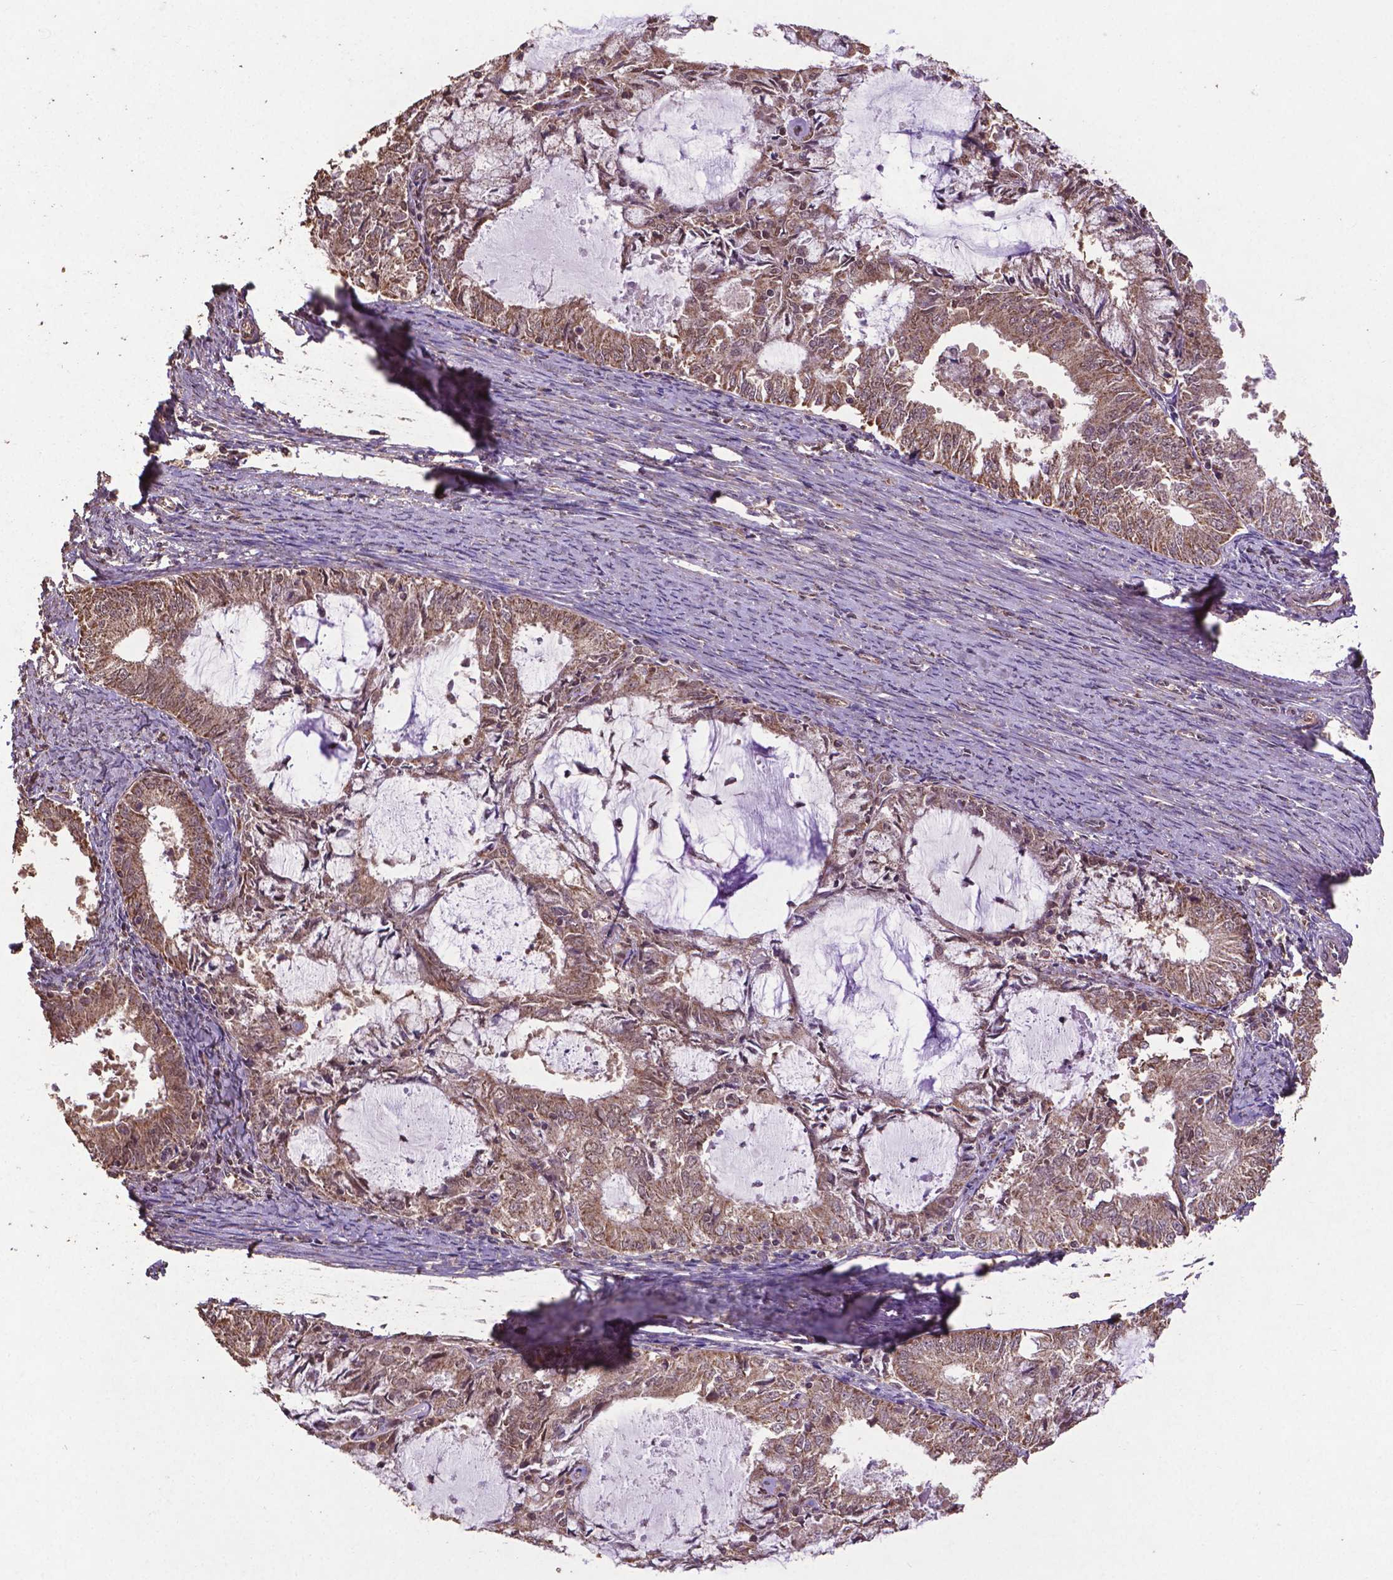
{"staining": {"intensity": "moderate", "quantity": ">75%", "location": "cytoplasmic/membranous"}, "tissue": "endometrial cancer", "cell_type": "Tumor cells", "image_type": "cancer", "snomed": [{"axis": "morphology", "description": "Adenocarcinoma, NOS"}, {"axis": "topography", "description": "Endometrium"}], "caption": "IHC (DAB (3,3'-diaminobenzidine)) staining of adenocarcinoma (endometrial) displays moderate cytoplasmic/membranous protein positivity in approximately >75% of tumor cells. (Brightfield microscopy of DAB IHC at high magnification).", "gene": "DCAF1", "patient": {"sex": "female", "age": 57}}